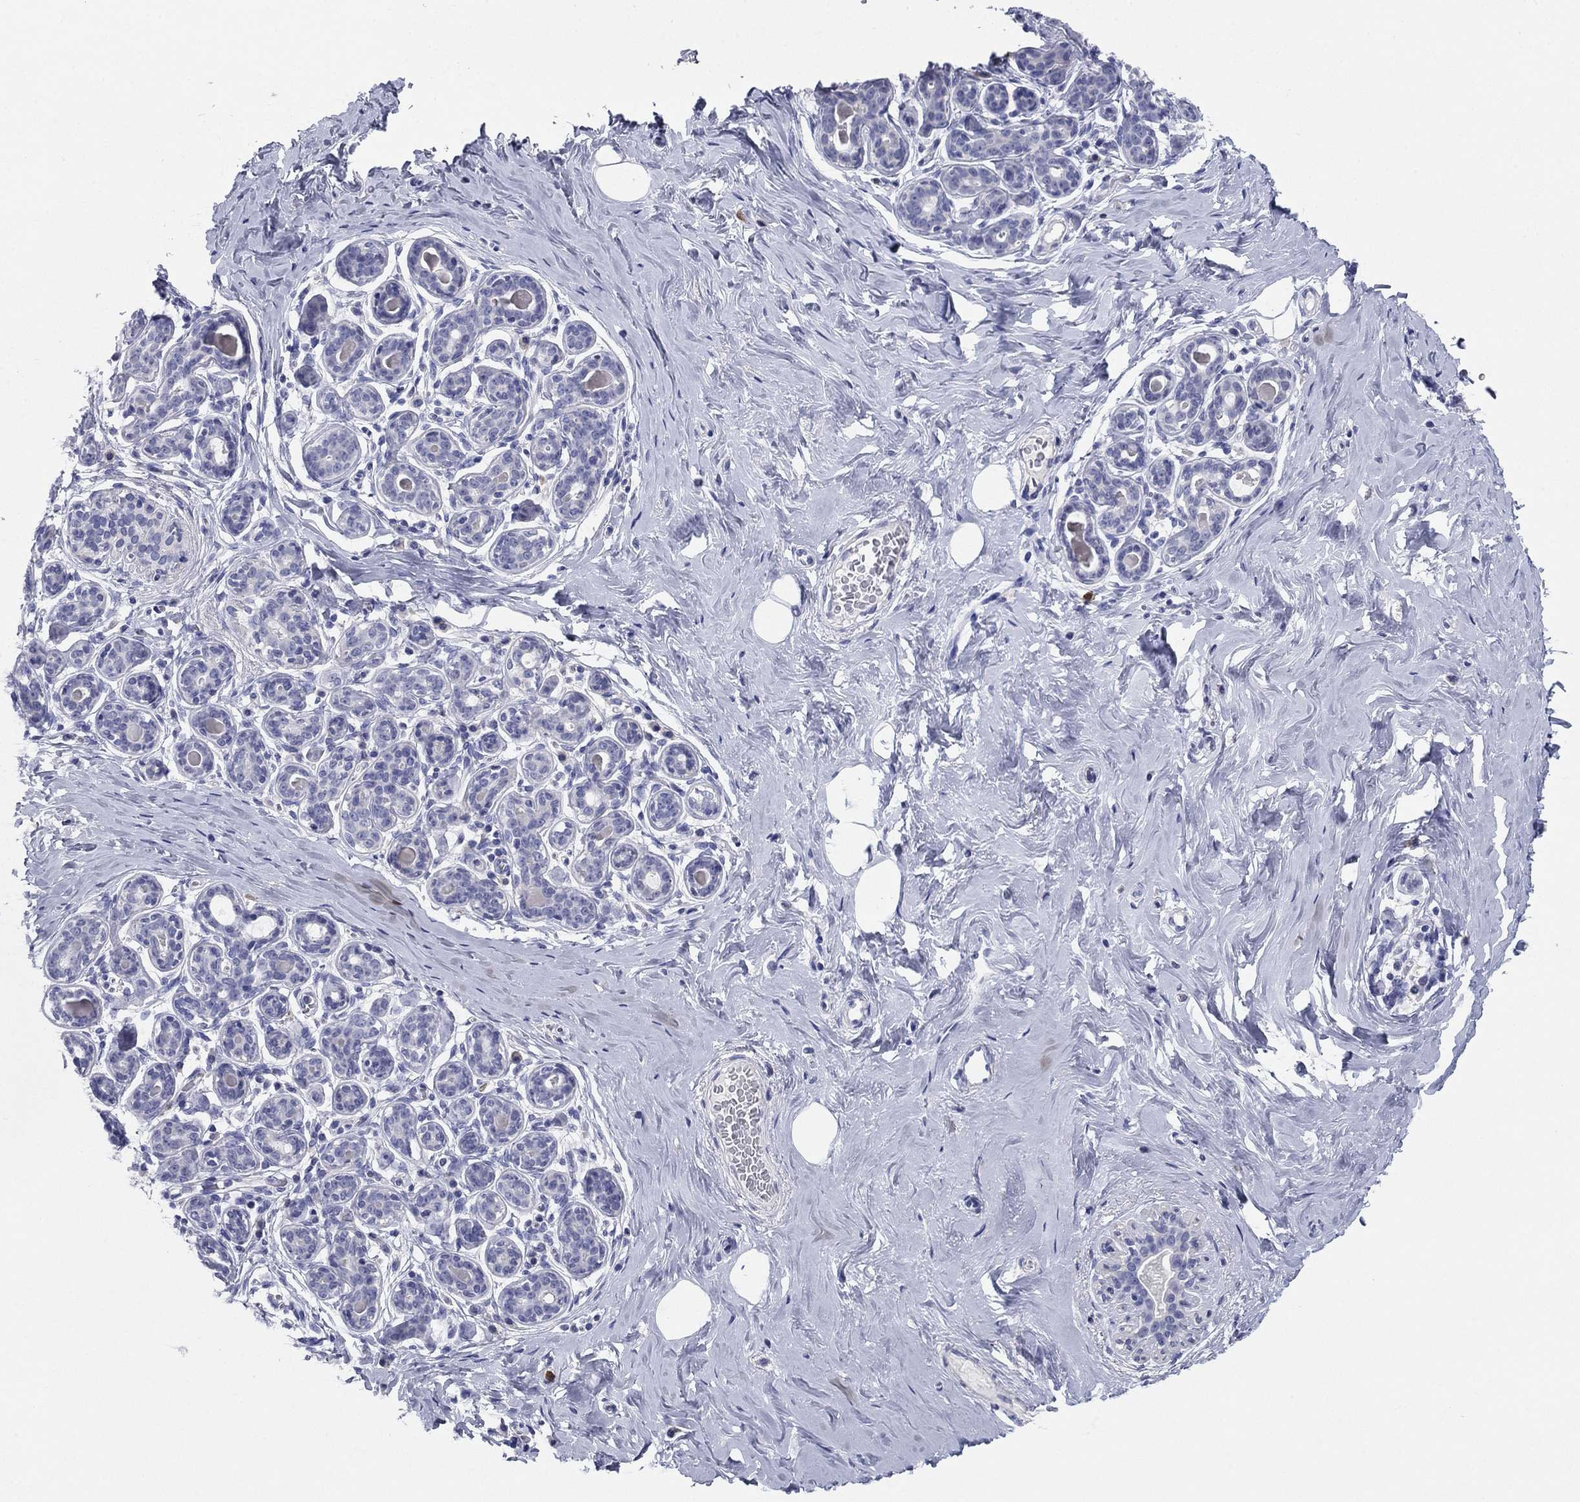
{"staining": {"intensity": "negative", "quantity": "none", "location": "none"}, "tissue": "breast", "cell_type": "Adipocytes", "image_type": "normal", "snomed": [{"axis": "morphology", "description": "Normal tissue, NOS"}, {"axis": "topography", "description": "Skin"}, {"axis": "topography", "description": "Breast"}], "caption": "A histopathology image of breast stained for a protein exhibits no brown staining in adipocytes. Nuclei are stained in blue.", "gene": "GRK7", "patient": {"sex": "female", "age": 43}}